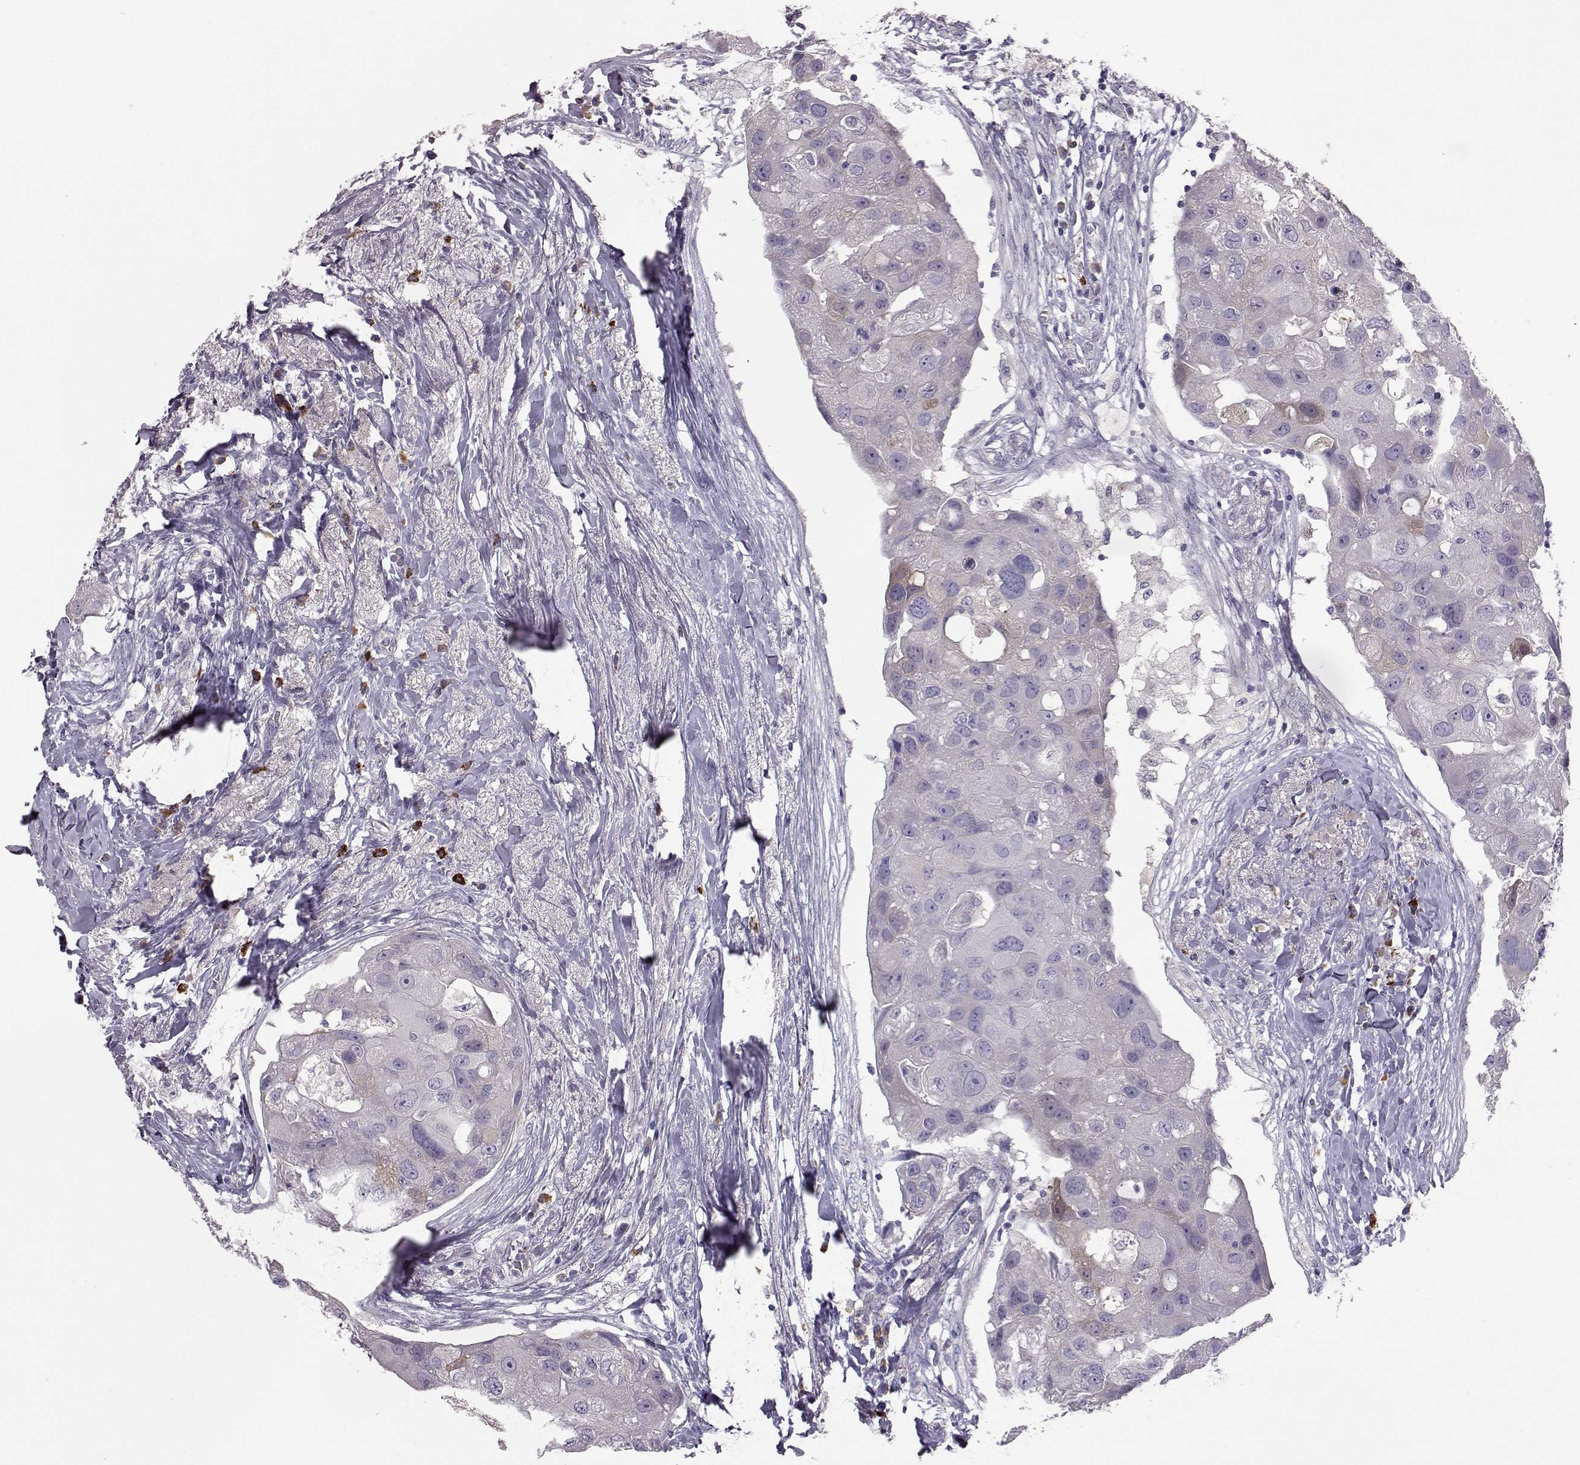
{"staining": {"intensity": "negative", "quantity": "none", "location": "none"}, "tissue": "breast cancer", "cell_type": "Tumor cells", "image_type": "cancer", "snomed": [{"axis": "morphology", "description": "Duct carcinoma"}, {"axis": "topography", "description": "Breast"}], "caption": "Infiltrating ductal carcinoma (breast) stained for a protein using IHC exhibits no expression tumor cells.", "gene": "ADGRG5", "patient": {"sex": "female", "age": 43}}